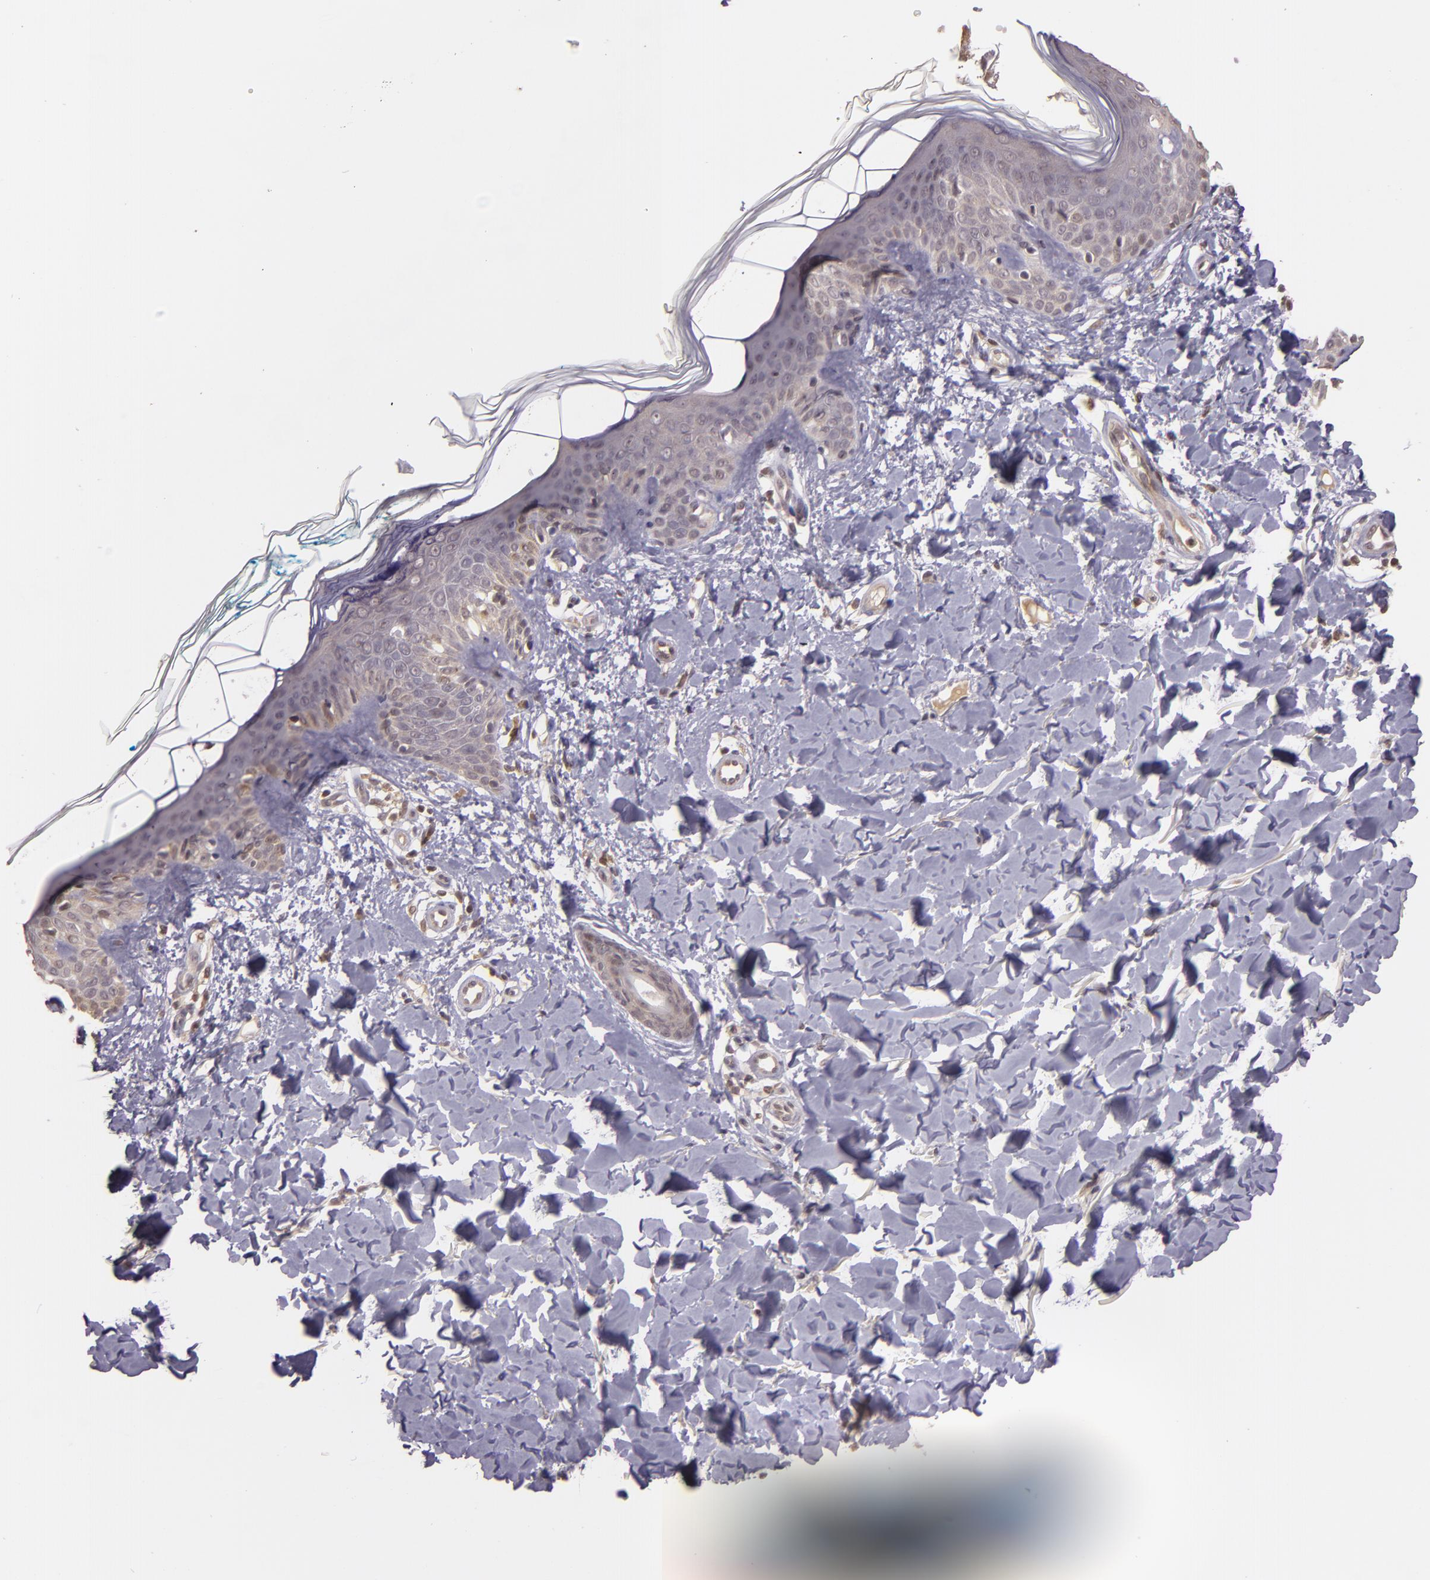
{"staining": {"intensity": "negative", "quantity": "none", "location": "none"}, "tissue": "skin", "cell_type": "Fibroblasts", "image_type": "normal", "snomed": [{"axis": "morphology", "description": "Normal tissue, NOS"}, {"axis": "topography", "description": "Skin"}], "caption": "This is an IHC micrograph of unremarkable skin. There is no positivity in fibroblasts.", "gene": "TXNRD2", "patient": {"sex": "male", "age": 32}}